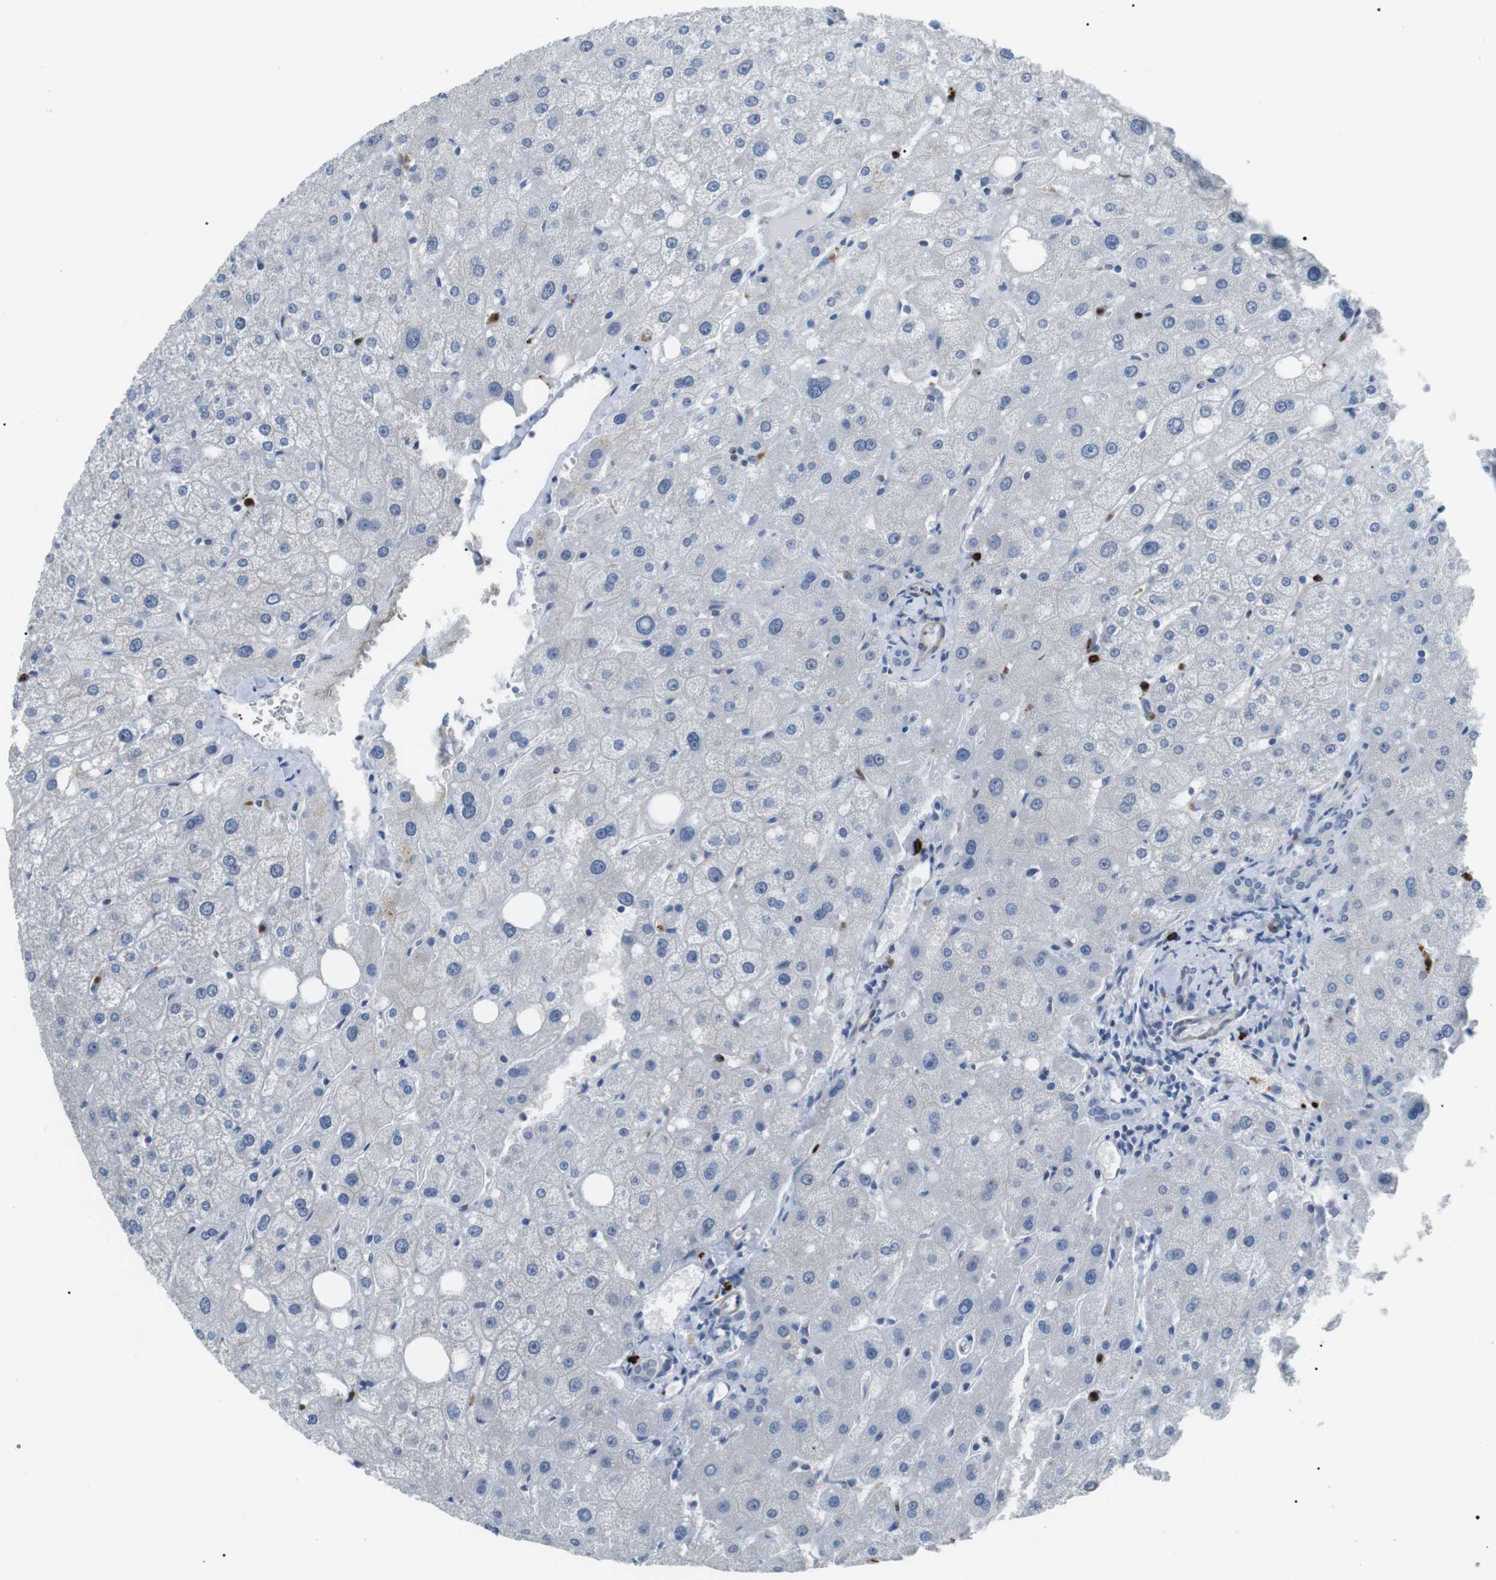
{"staining": {"intensity": "negative", "quantity": "none", "location": "none"}, "tissue": "liver", "cell_type": "Cholangiocytes", "image_type": "normal", "snomed": [{"axis": "morphology", "description": "Normal tissue, NOS"}, {"axis": "topography", "description": "Liver"}], "caption": "A photomicrograph of liver stained for a protein reveals no brown staining in cholangiocytes. Nuclei are stained in blue.", "gene": "GZMM", "patient": {"sex": "male", "age": 73}}